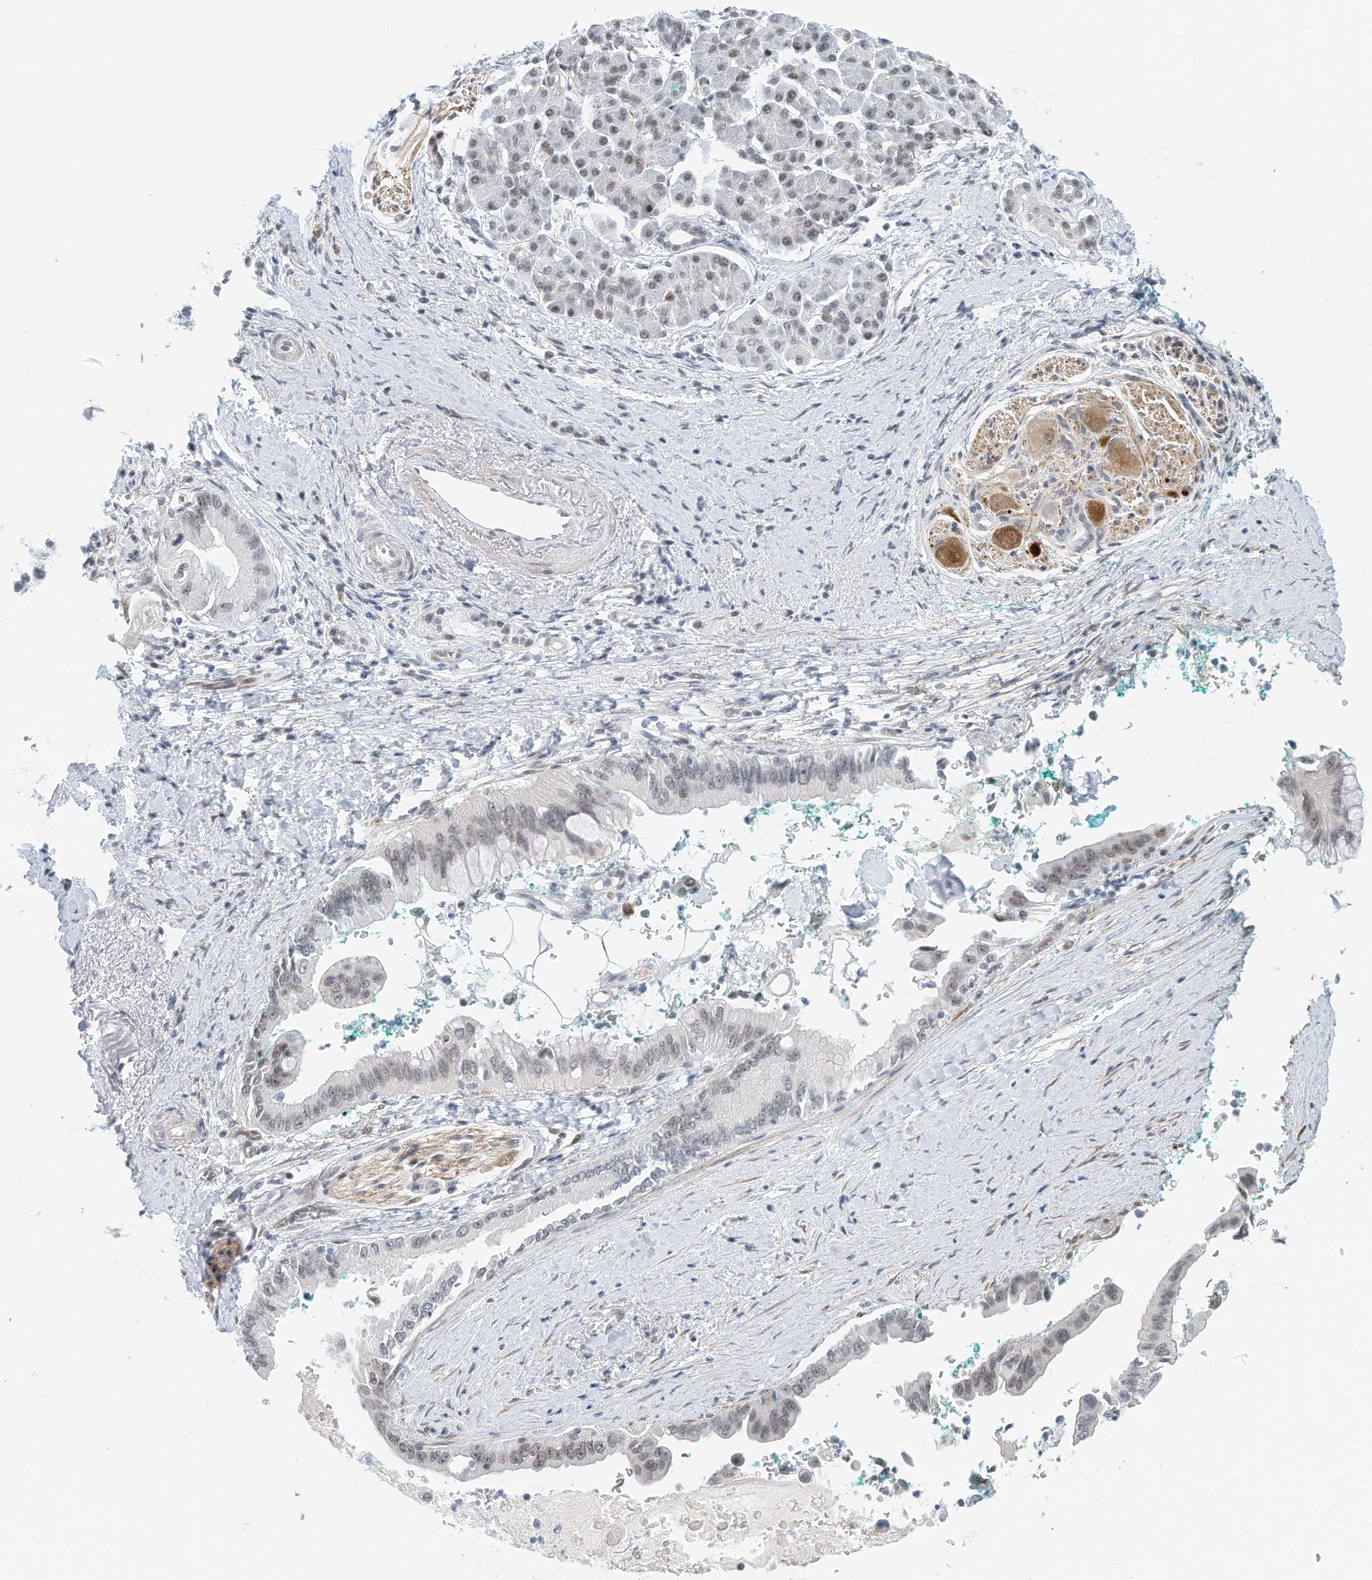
{"staining": {"intensity": "negative", "quantity": "none", "location": "none"}, "tissue": "pancreatic cancer", "cell_type": "Tumor cells", "image_type": "cancer", "snomed": [{"axis": "morphology", "description": "Adenocarcinoma, NOS"}, {"axis": "topography", "description": "Pancreas"}], "caption": "Photomicrograph shows no significant protein staining in tumor cells of adenocarcinoma (pancreatic).", "gene": "ARHGAP28", "patient": {"sex": "male", "age": 78}}